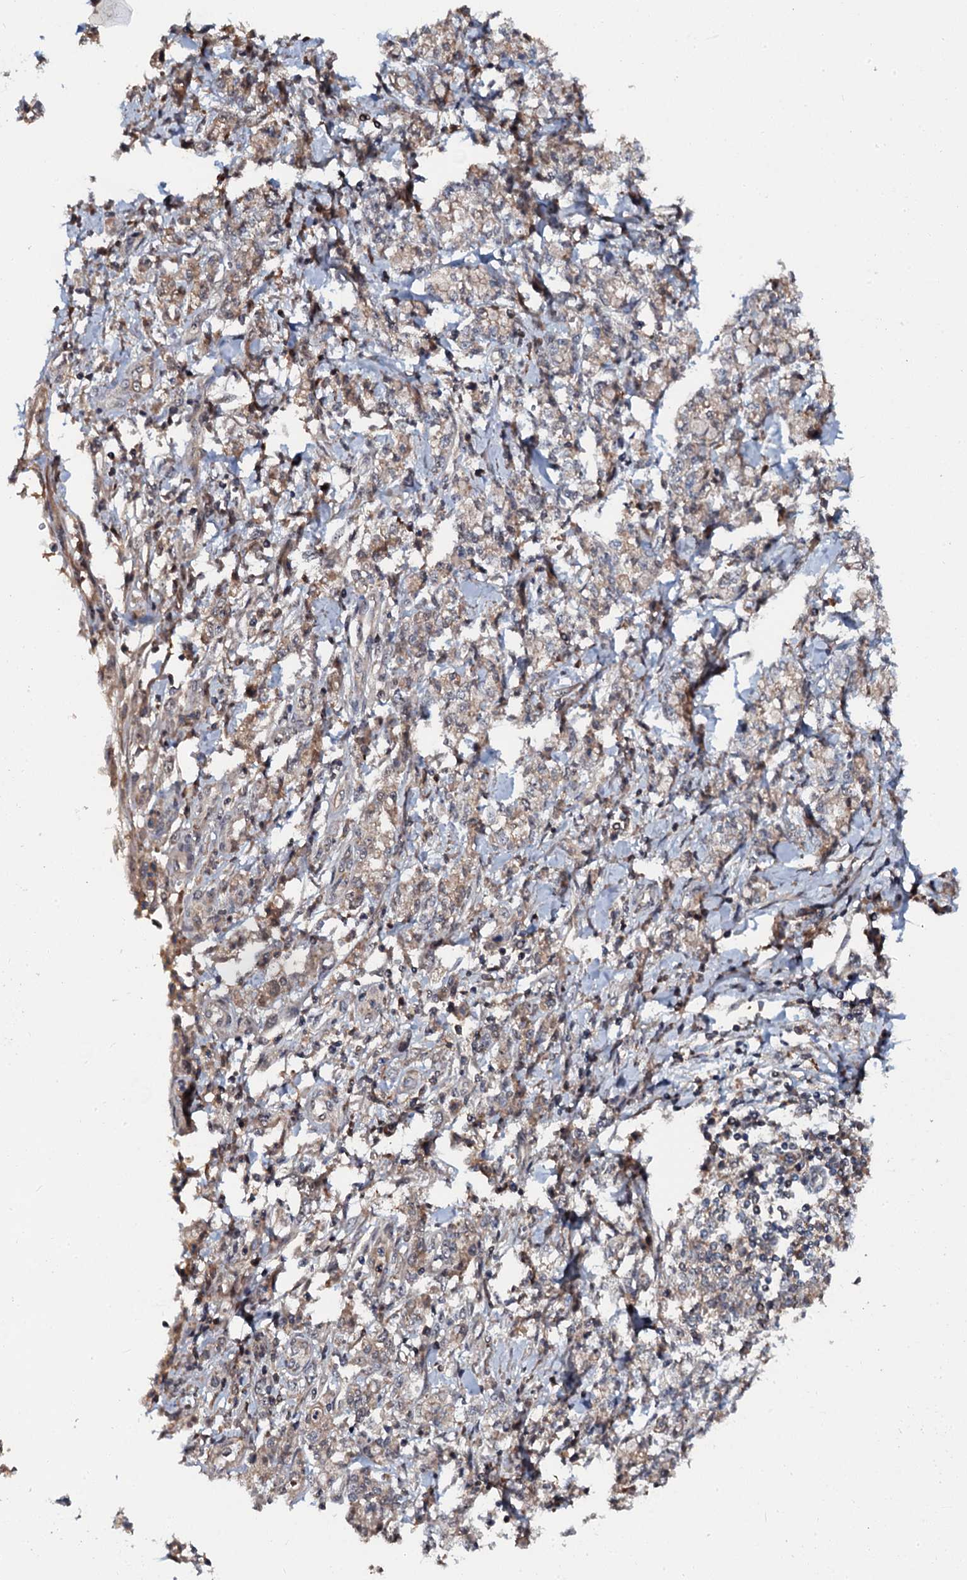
{"staining": {"intensity": "weak", "quantity": "25%-75%", "location": "cytoplasmic/membranous"}, "tissue": "stomach cancer", "cell_type": "Tumor cells", "image_type": "cancer", "snomed": [{"axis": "morphology", "description": "Adenocarcinoma, NOS"}, {"axis": "topography", "description": "Stomach"}], "caption": "Approximately 25%-75% of tumor cells in stomach cancer show weak cytoplasmic/membranous protein staining as visualized by brown immunohistochemical staining.", "gene": "N4BP1", "patient": {"sex": "female", "age": 76}}